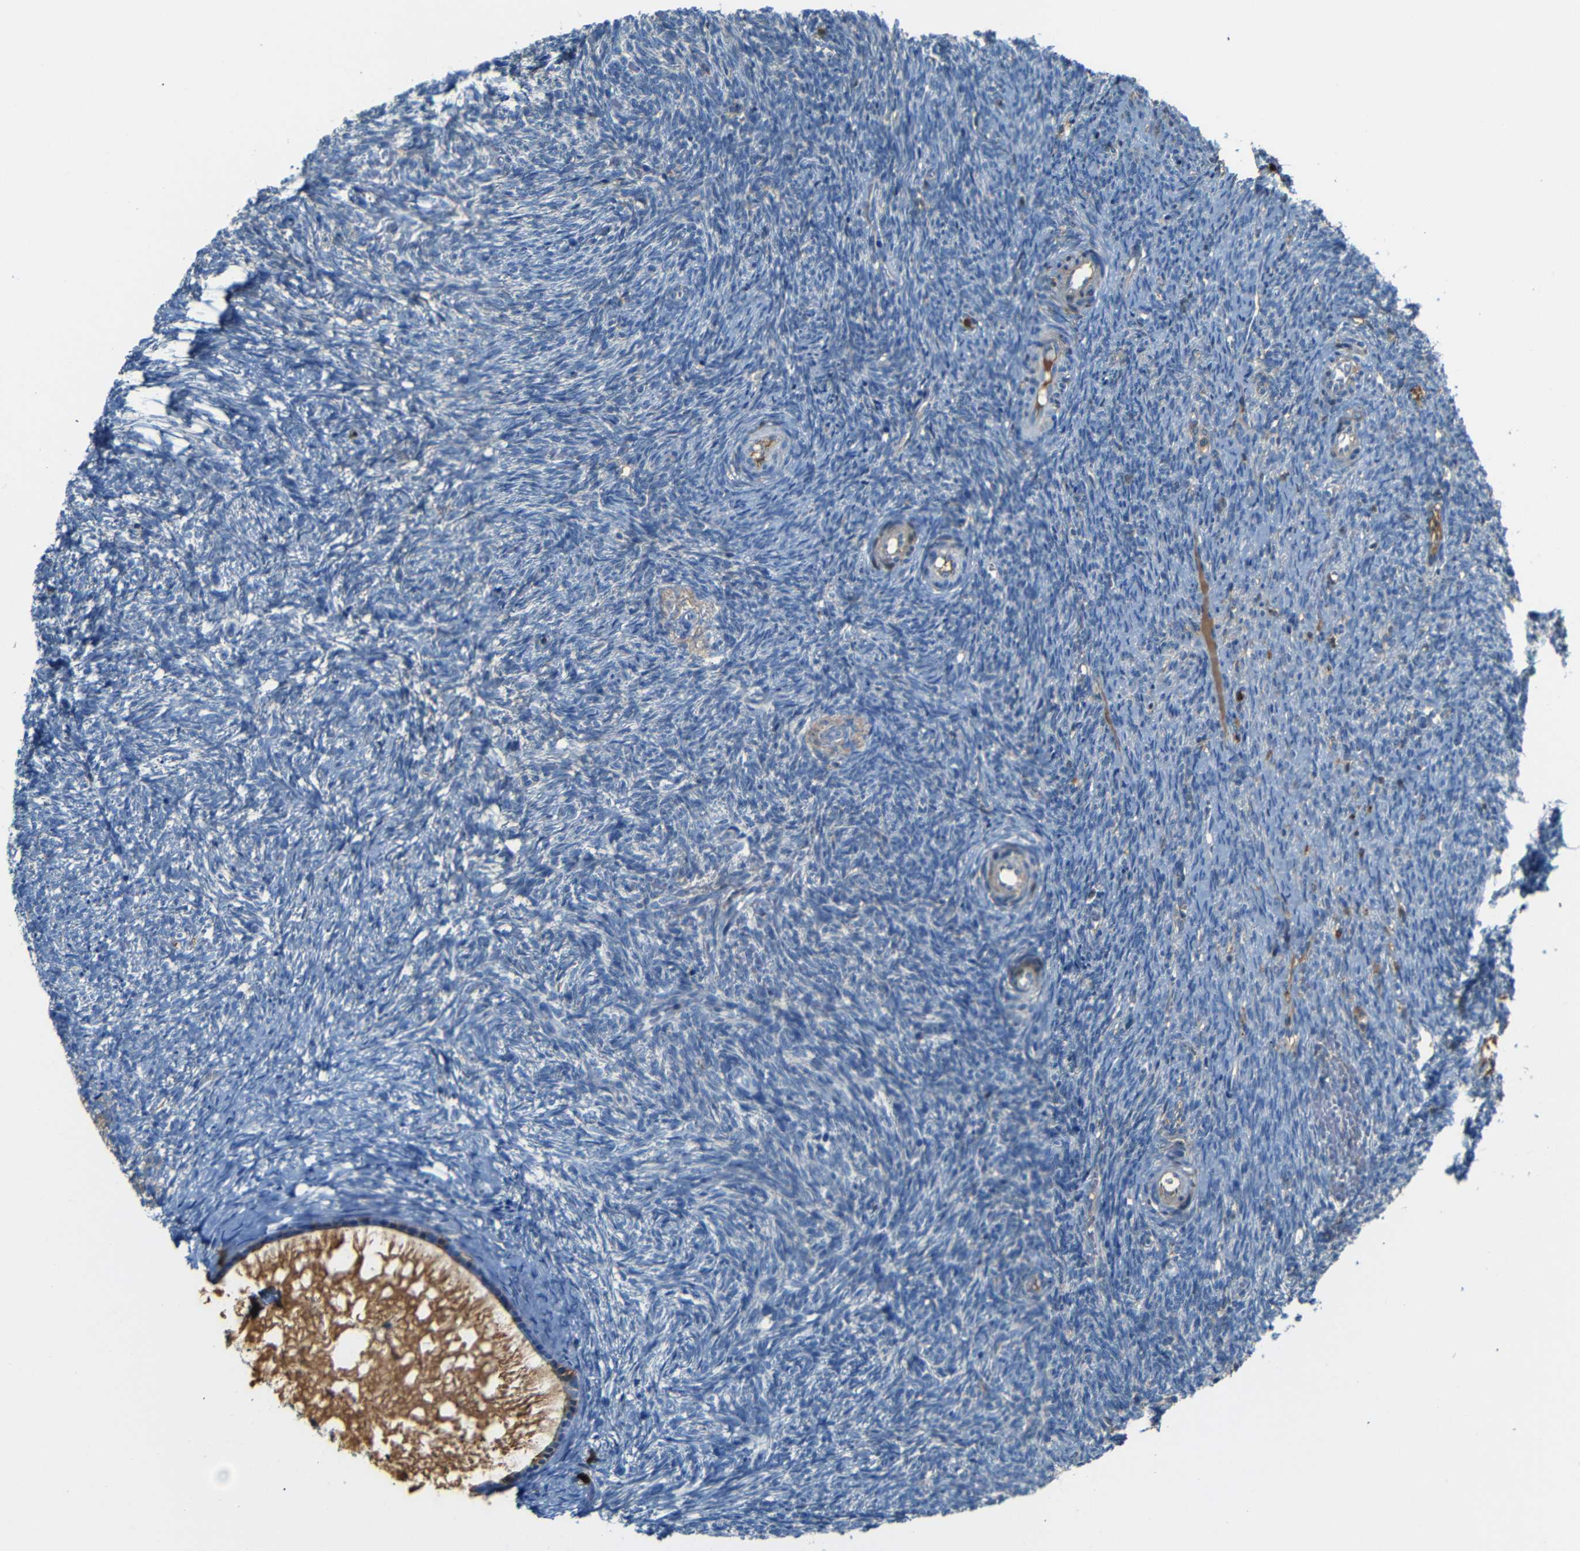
{"staining": {"intensity": "negative", "quantity": "none", "location": "none"}, "tissue": "ovary", "cell_type": "Ovarian stroma cells", "image_type": "normal", "snomed": [{"axis": "morphology", "description": "Normal tissue, NOS"}, {"axis": "topography", "description": "Ovary"}], "caption": "Immunohistochemical staining of unremarkable ovary reveals no significant staining in ovarian stroma cells. (Stains: DAB immunohistochemistry with hematoxylin counter stain, Microscopy: brightfield microscopy at high magnification).", "gene": "SERPINA1", "patient": {"sex": "female", "age": 41}}